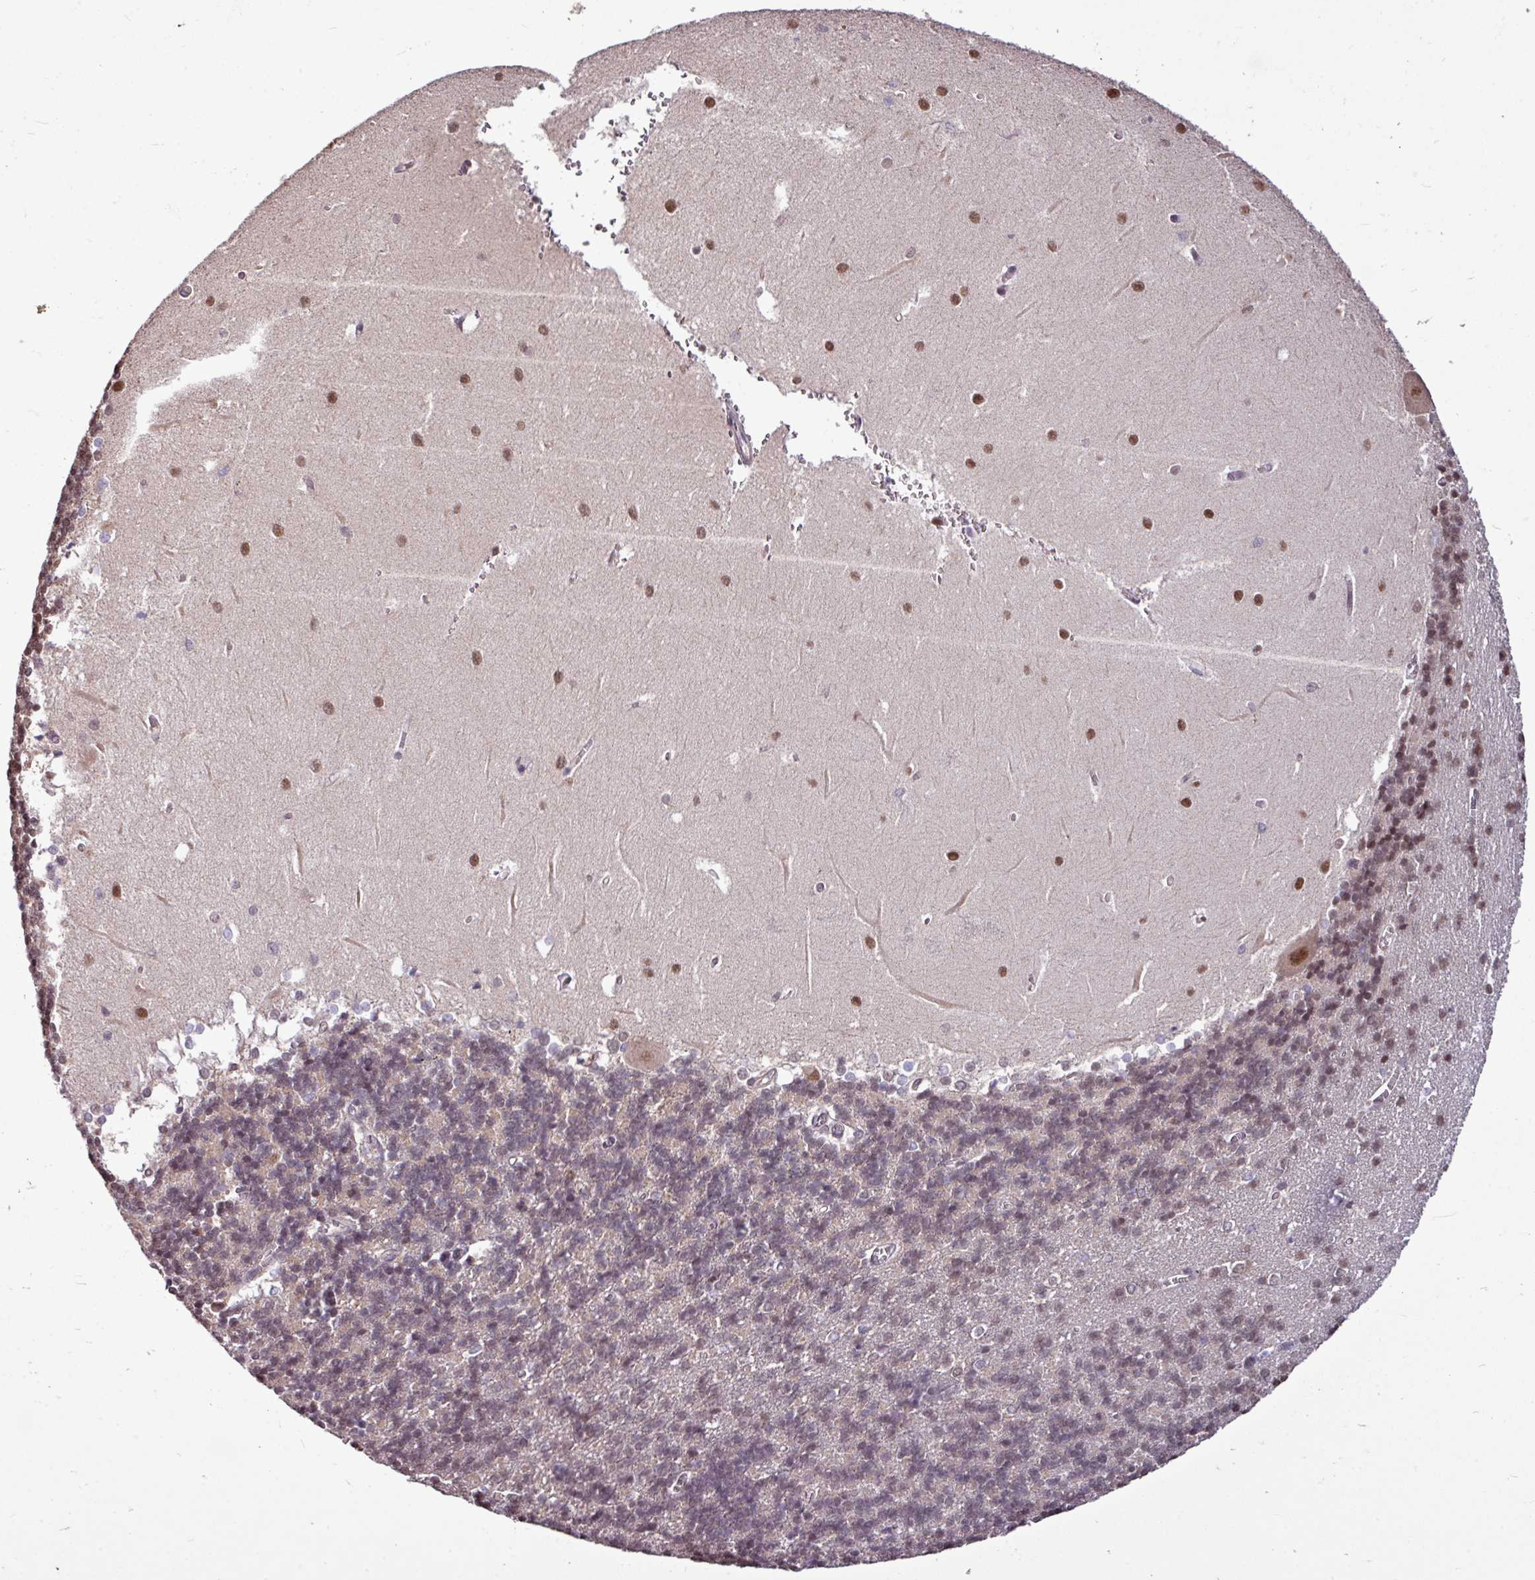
{"staining": {"intensity": "moderate", "quantity": "25%-75%", "location": "nuclear"}, "tissue": "cerebellum", "cell_type": "Cells in granular layer", "image_type": "normal", "snomed": [{"axis": "morphology", "description": "Normal tissue, NOS"}, {"axis": "topography", "description": "Cerebellum"}], "caption": "Protein expression analysis of unremarkable human cerebellum reveals moderate nuclear positivity in approximately 25%-75% of cells in granular layer.", "gene": "SKIC2", "patient": {"sex": "male", "age": 37}}